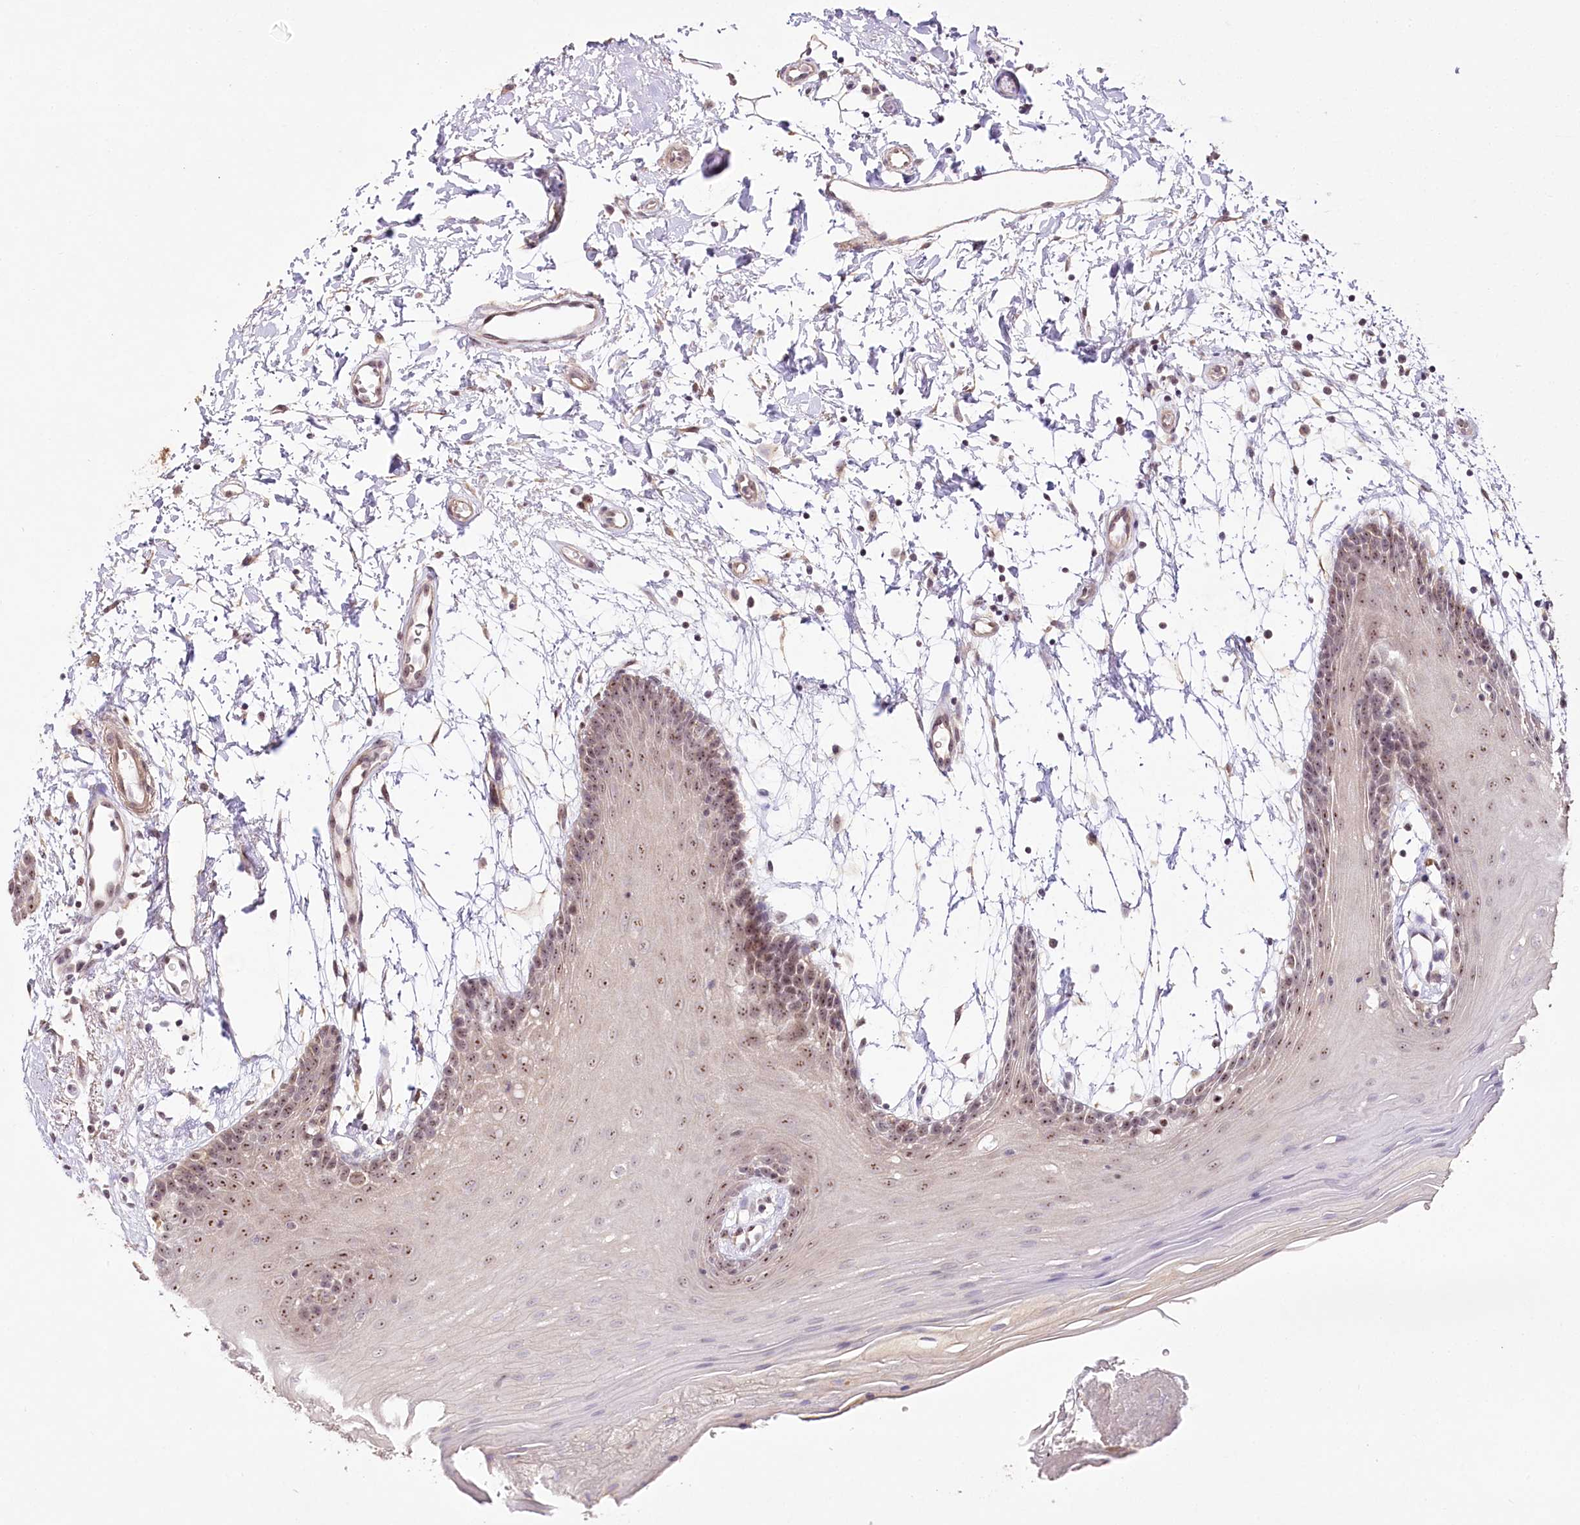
{"staining": {"intensity": "weak", "quantity": "25%-75%", "location": "nuclear"}, "tissue": "oral mucosa", "cell_type": "Squamous epithelial cells", "image_type": "normal", "snomed": [{"axis": "morphology", "description": "Normal tissue, NOS"}, {"axis": "topography", "description": "Skeletal muscle"}, {"axis": "topography", "description": "Oral tissue"}, {"axis": "topography", "description": "Salivary gland"}, {"axis": "topography", "description": "Peripheral nerve tissue"}], "caption": "DAB immunohistochemical staining of normal human oral mucosa shows weak nuclear protein positivity in about 25%-75% of squamous epithelial cells. The protein is stained brown, and the nuclei are stained in blue (DAB IHC with brightfield microscopy, high magnification).", "gene": "CCDC59", "patient": {"sex": "male", "age": 54}}